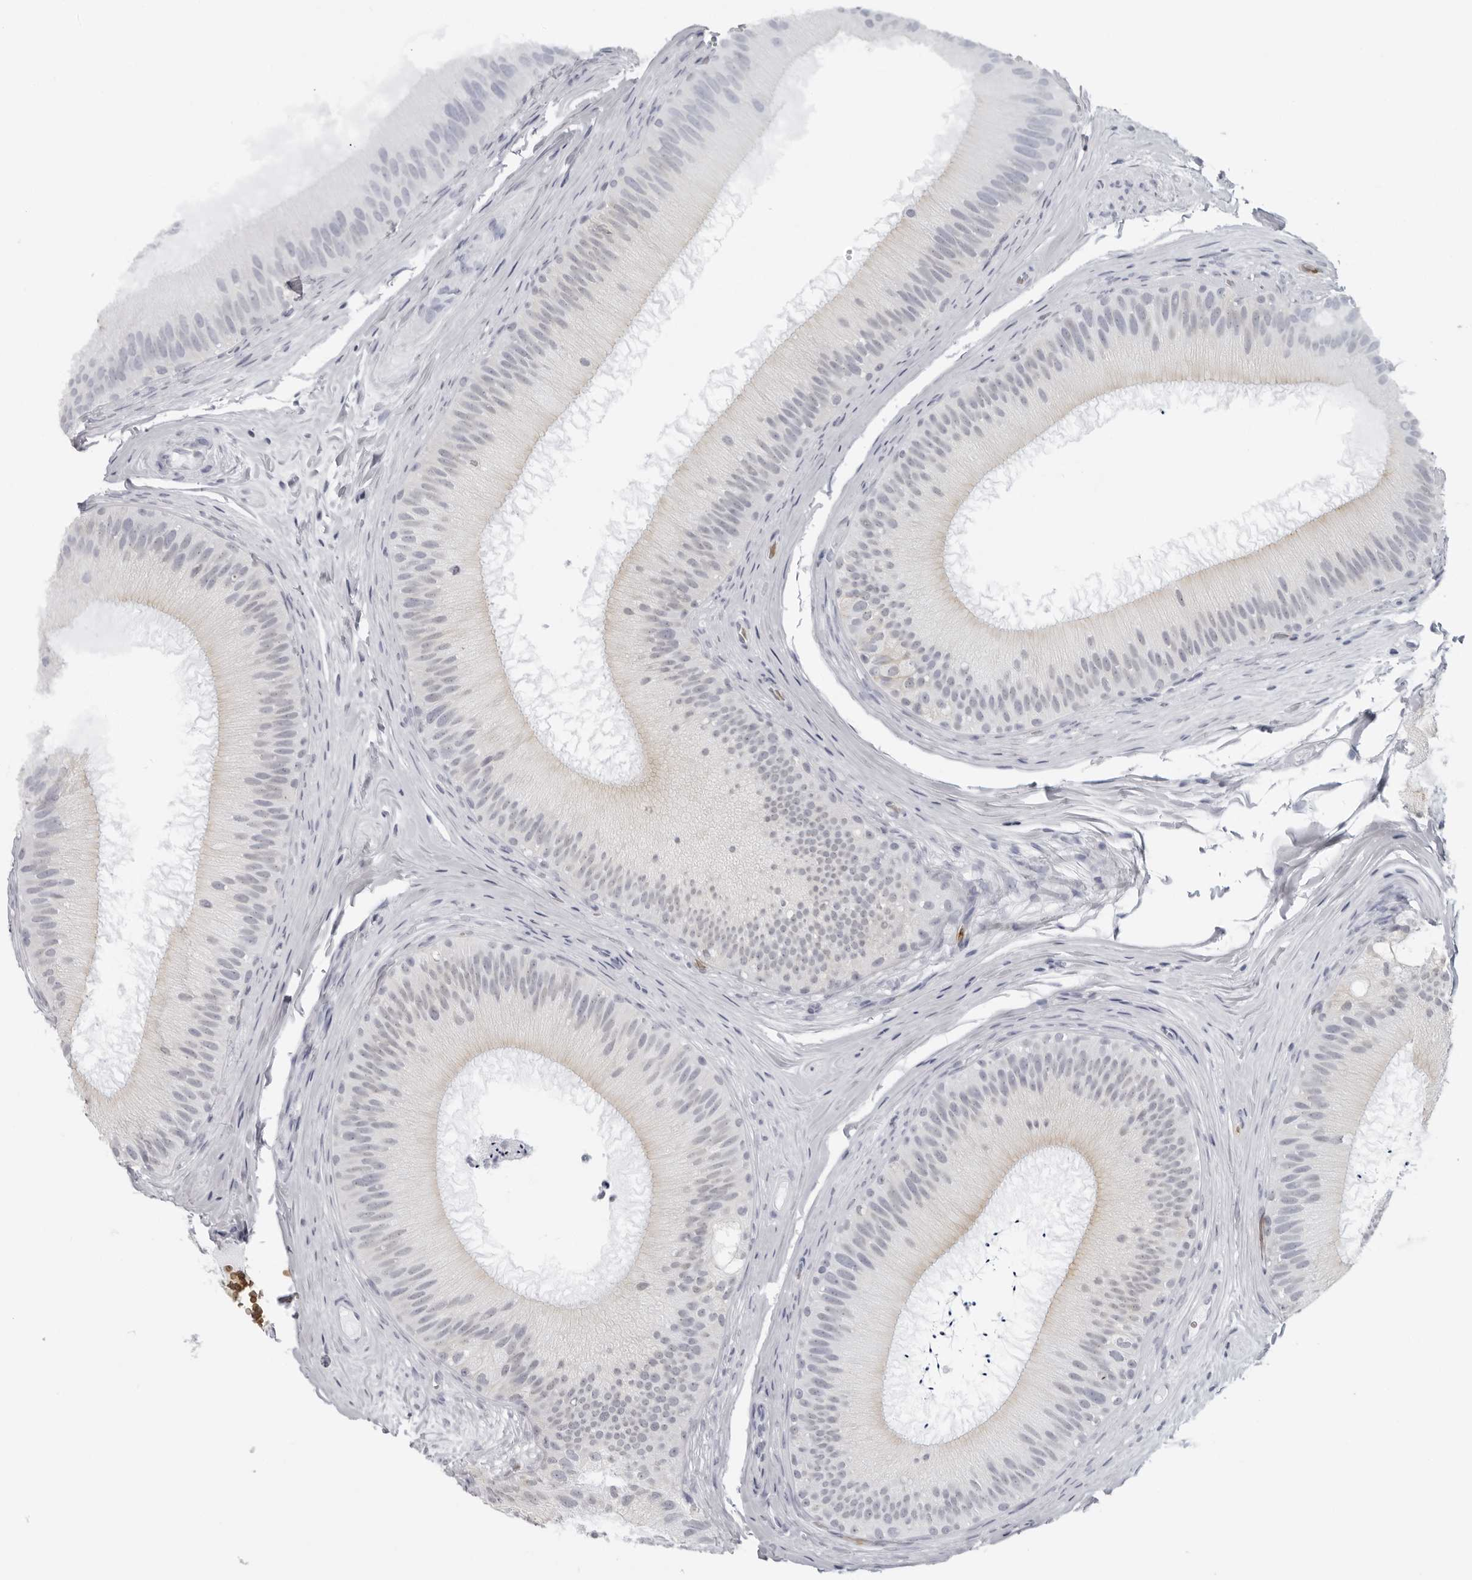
{"staining": {"intensity": "negative", "quantity": "none", "location": "none"}, "tissue": "epididymis", "cell_type": "Glandular cells", "image_type": "normal", "snomed": [{"axis": "morphology", "description": "Normal tissue, NOS"}, {"axis": "topography", "description": "Epididymis"}], "caption": "Glandular cells show no significant expression in unremarkable epididymis.", "gene": "EPB41", "patient": {"sex": "male", "age": 45}}